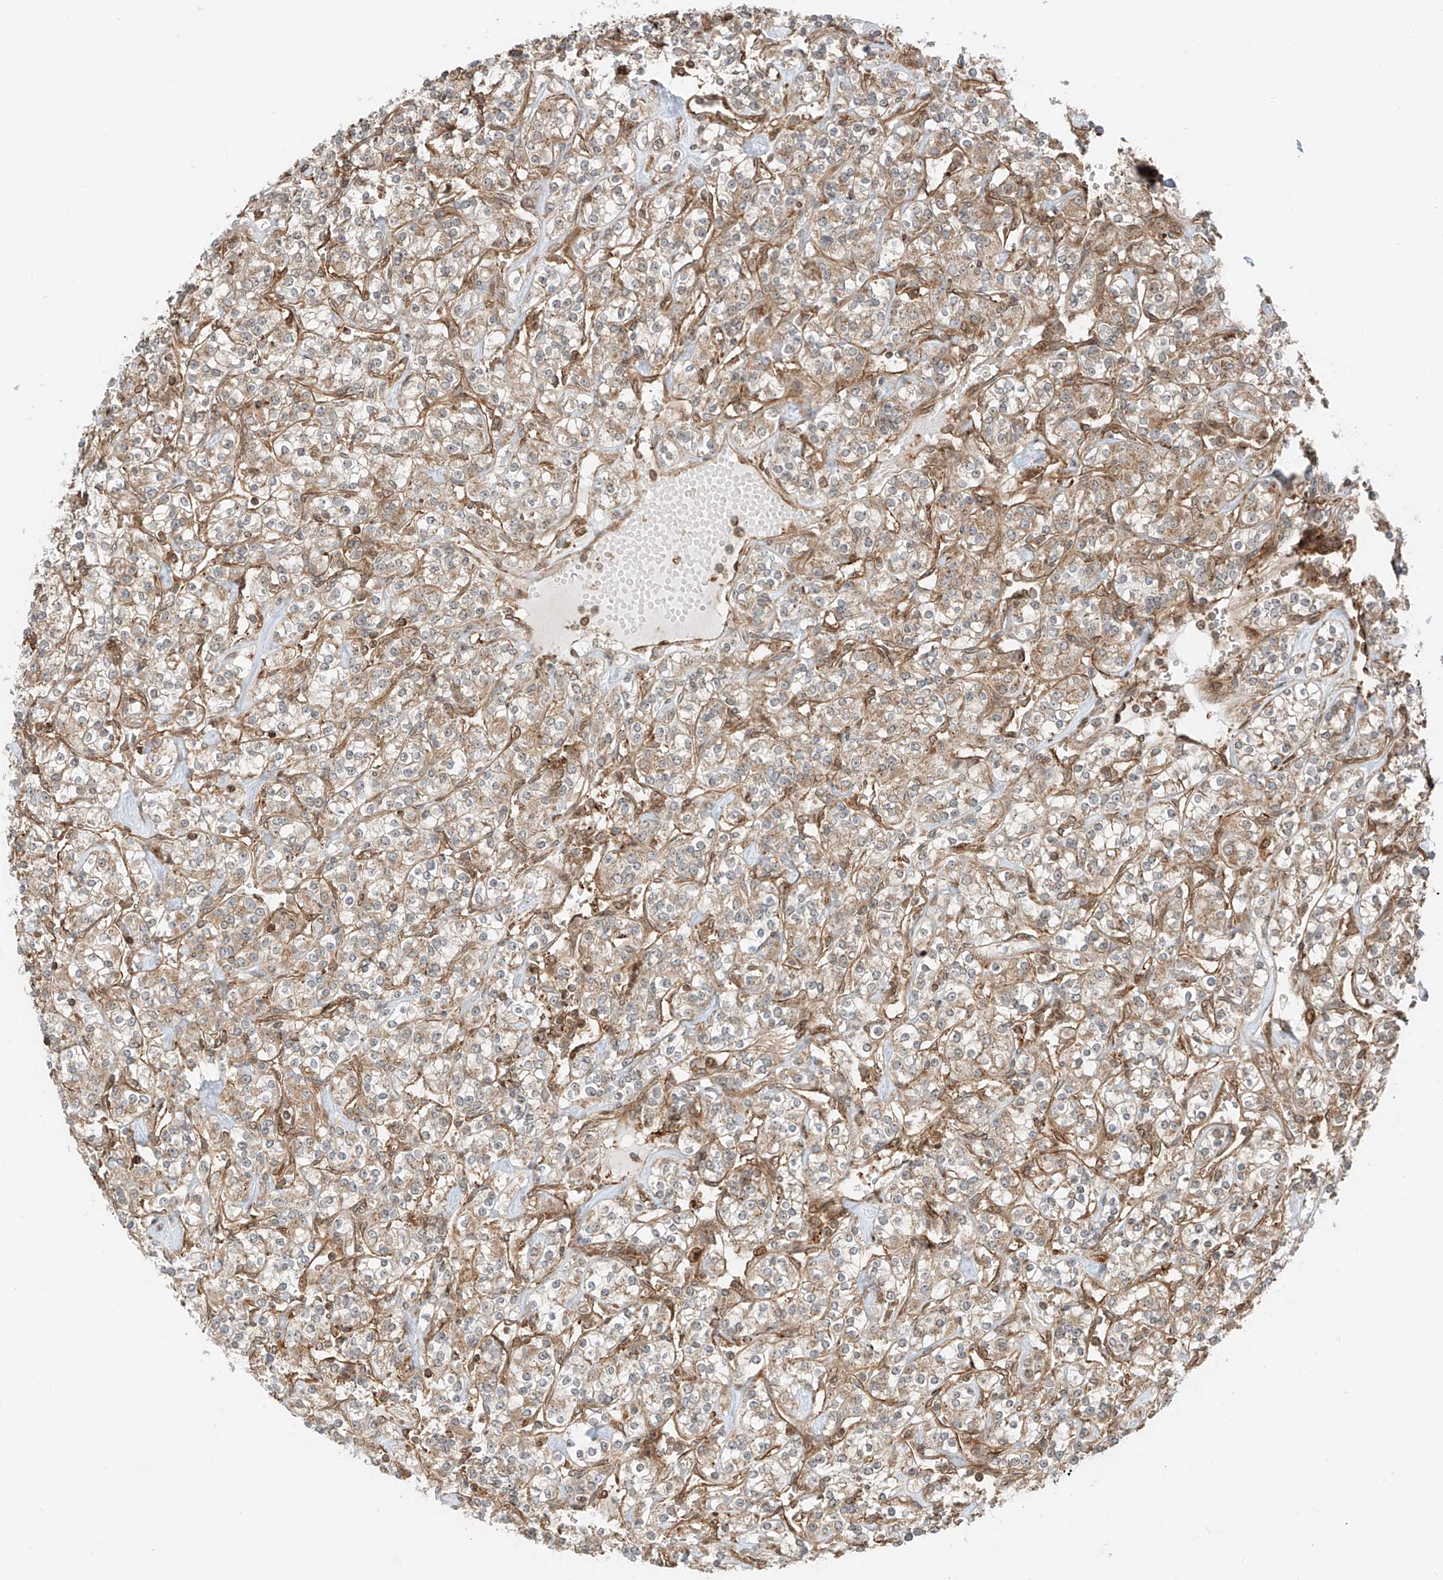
{"staining": {"intensity": "weak", "quantity": "25%-75%", "location": "cytoplasmic/membranous"}, "tissue": "renal cancer", "cell_type": "Tumor cells", "image_type": "cancer", "snomed": [{"axis": "morphology", "description": "Adenocarcinoma, NOS"}, {"axis": "topography", "description": "Kidney"}], "caption": "About 25%-75% of tumor cells in human renal adenocarcinoma show weak cytoplasmic/membranous protein positivity as visualized by brown immunohistochemical staining.", "gene": "USP48", "patient": {"sex": "male", "age": 77}}